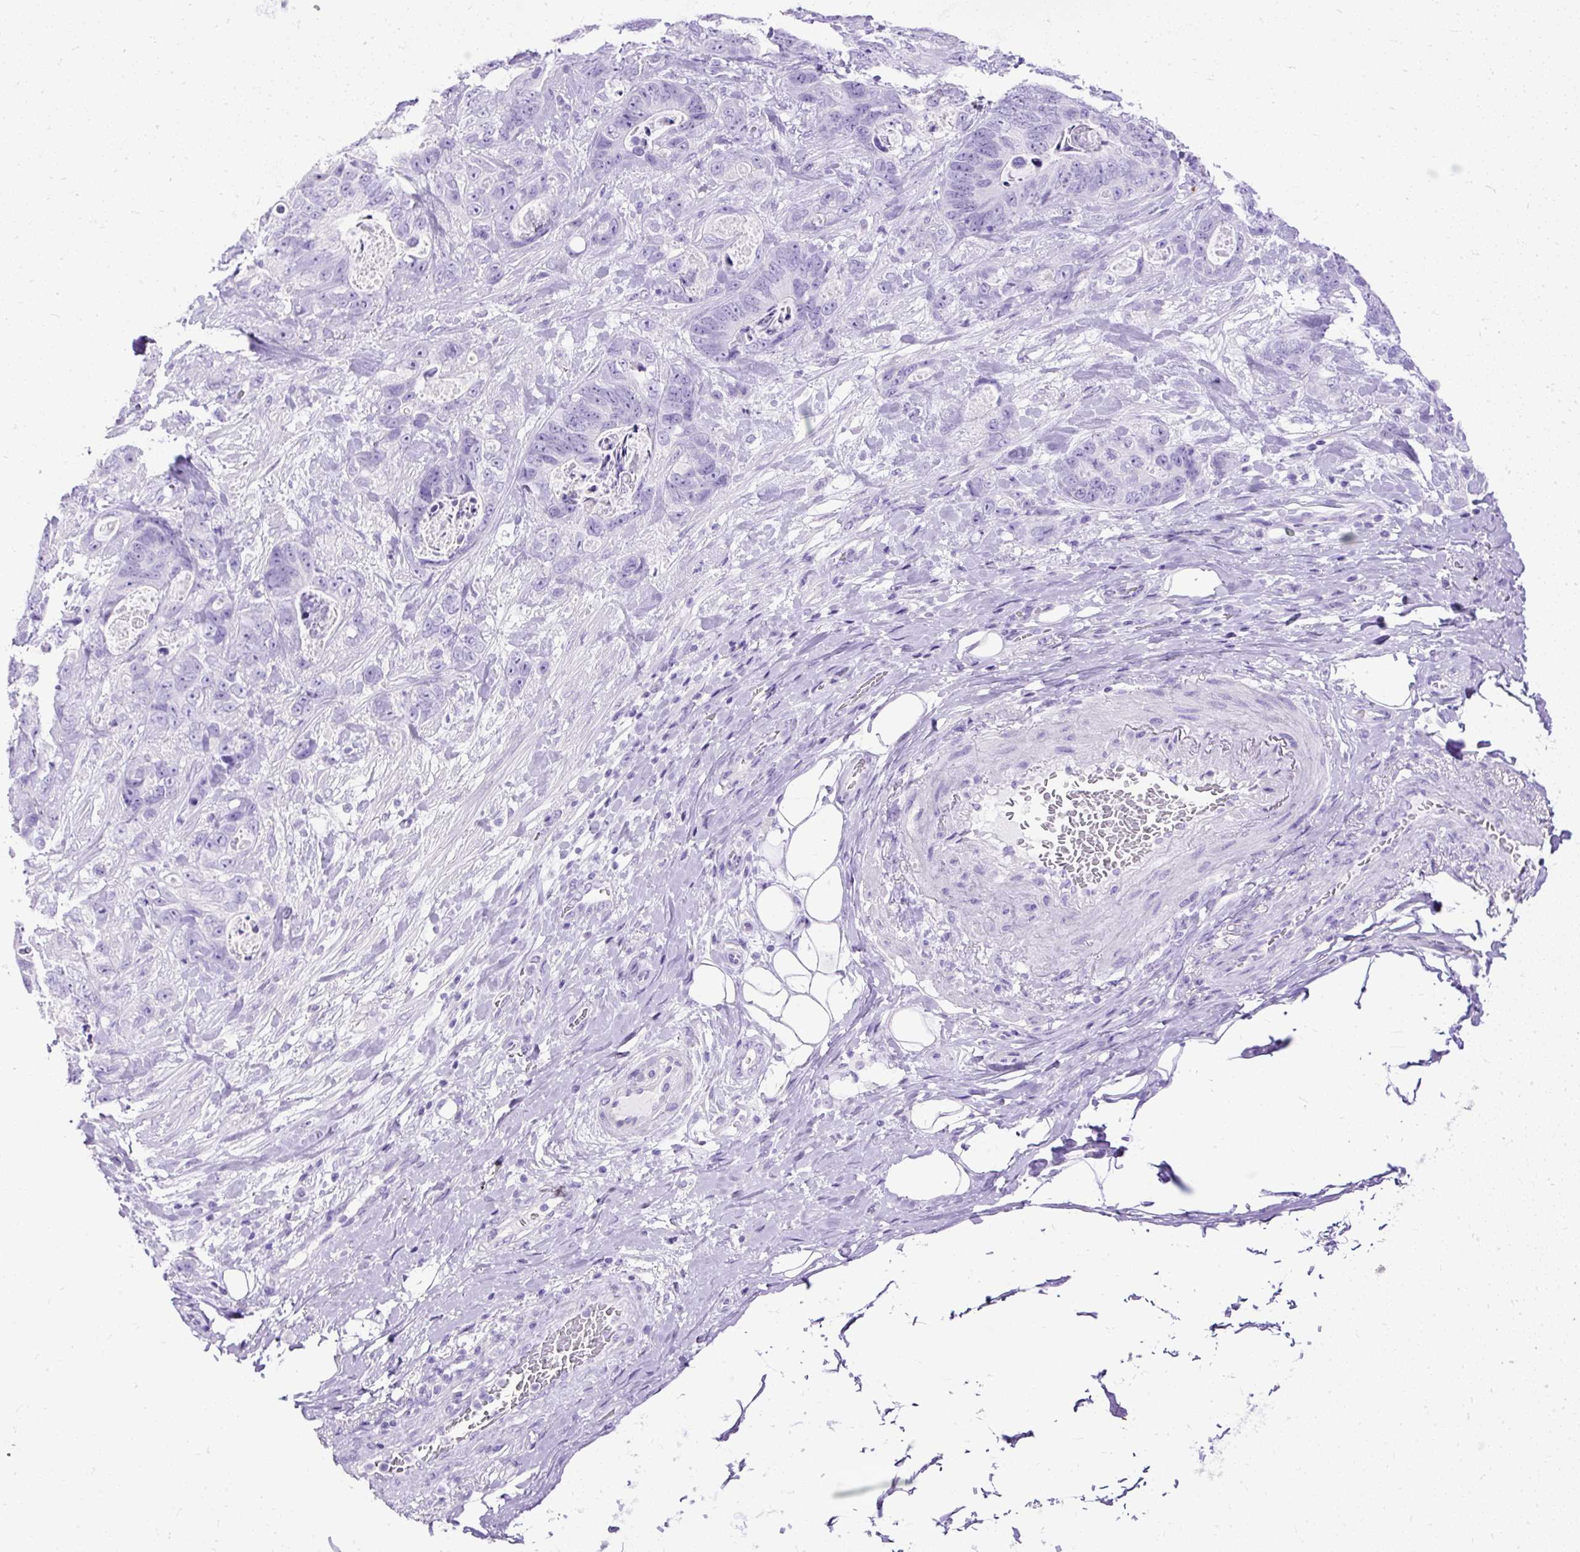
{"staining": {"intensity": "negative", "quantity": "none", "location": "none"}, "tissue": "stomach cancer", "cell_type": "Tumor cells", "image_type": "cancer", "snomed": [{"axis": "morphology", "description": "Normal tissue, NOS"}, {"axis": "morphology", "description": "Adenocarcinoma, NOS"}, {"axis": "topography", "description": "Stomach"}], "caption": "IHC of human adenocarcinoma (stomach) shows no expression in tumor cells.", "gene": "HEY1", "patient": {"sex": "female", "age": 89}}